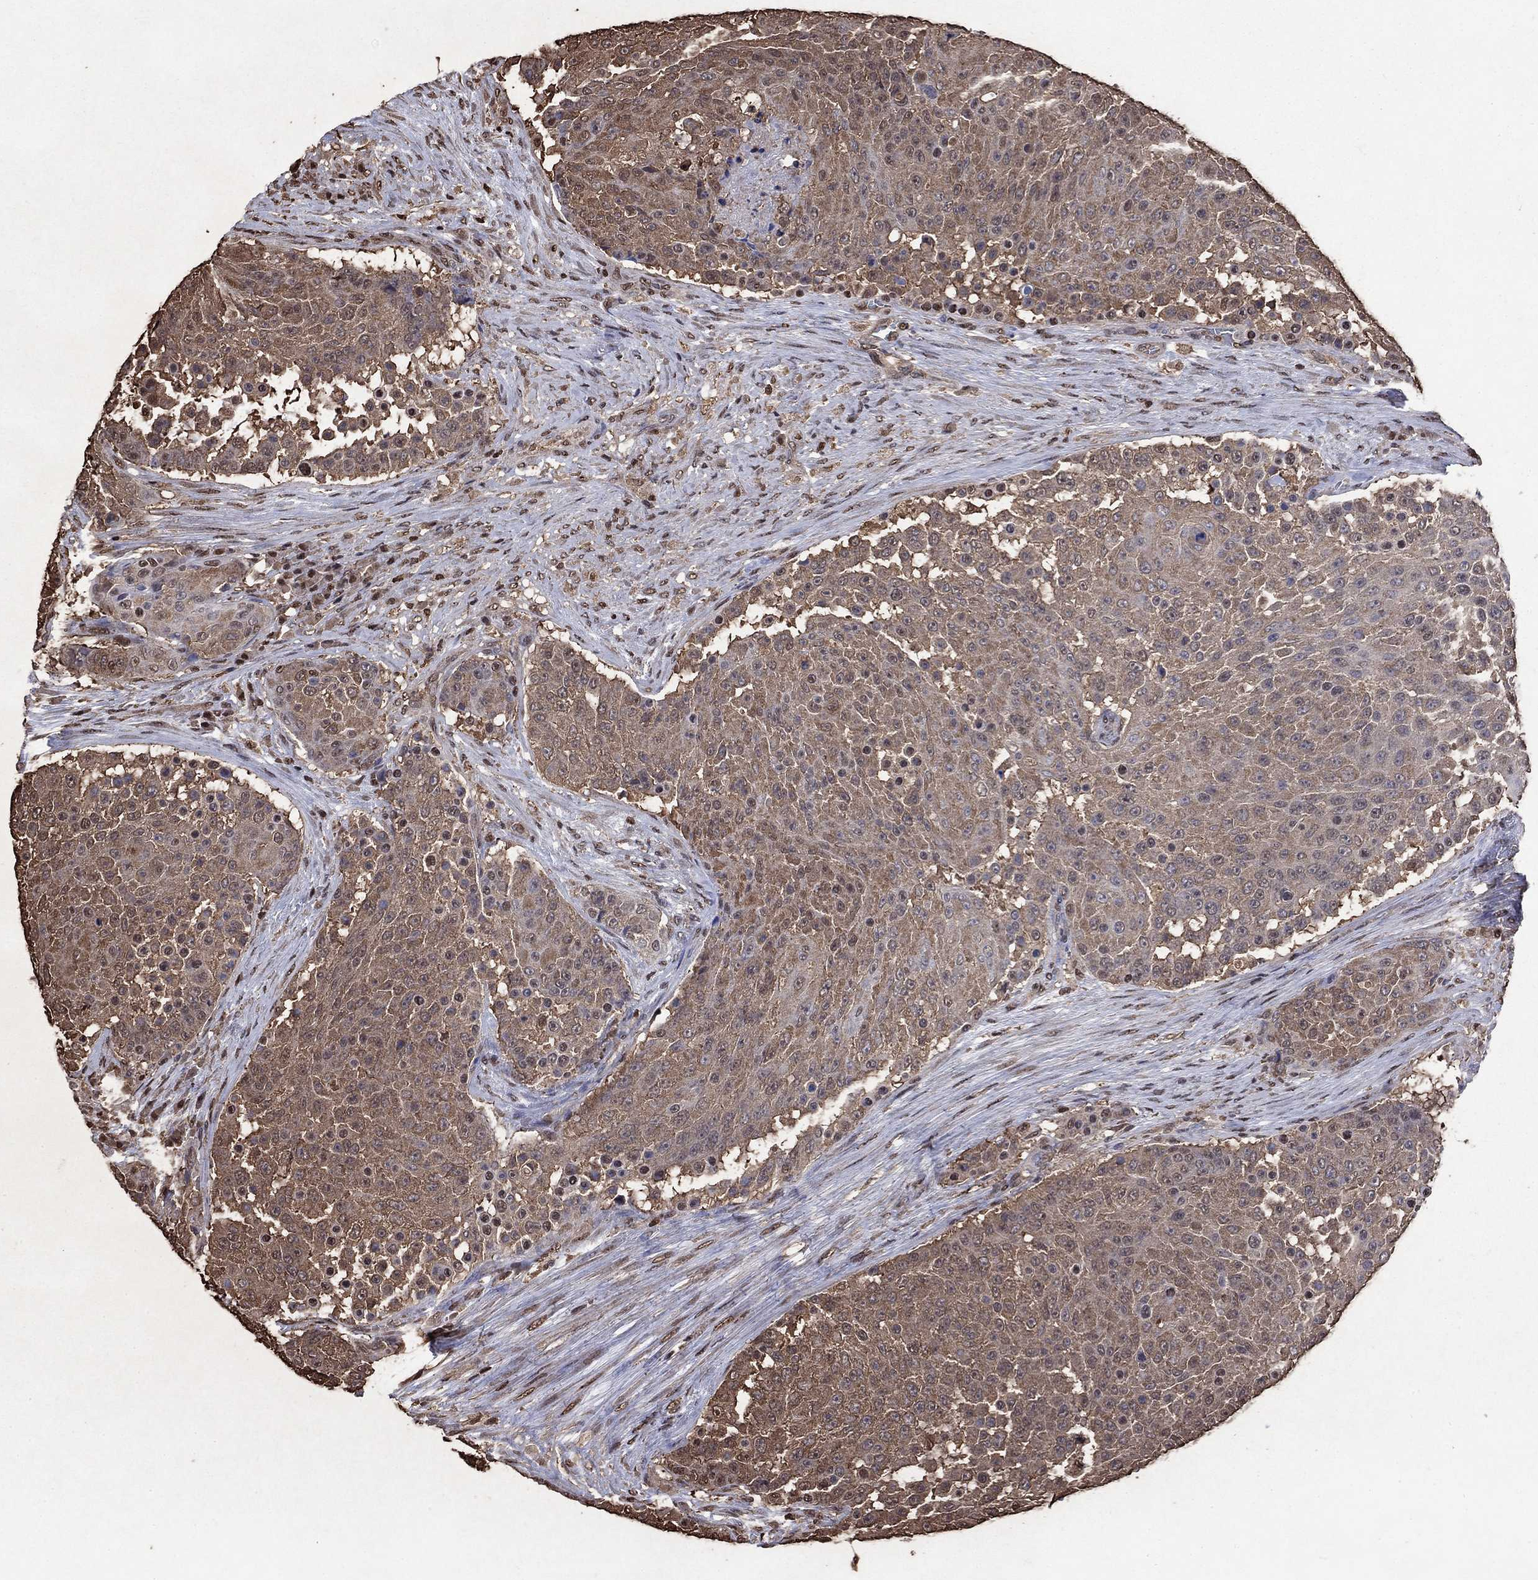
{"staining": {"intensity": "moderate", "quantity": ">75%", "location": "cytoplasmic/membranous"}, "tissue": "urothelial cancer", "cell_type": "Tumor cells", "image_type": "cancer", "snomed": [{"axis": "morphology", "description": "Urothelial carcinoma, High grade"}, {"axis": "topography", "description": "Urinary bladder"}], "caption": "Protein positivity by immunohistochemistry (IHC) reveals moderate cytoplasmic/membranous staining in about >75% of tumor cells in urothelial cancer. (DAB = brown stain, brightfield microscopy at high magnification).", "gene": "GAPDH", "patient": {"sex": "female", "age": 63}}